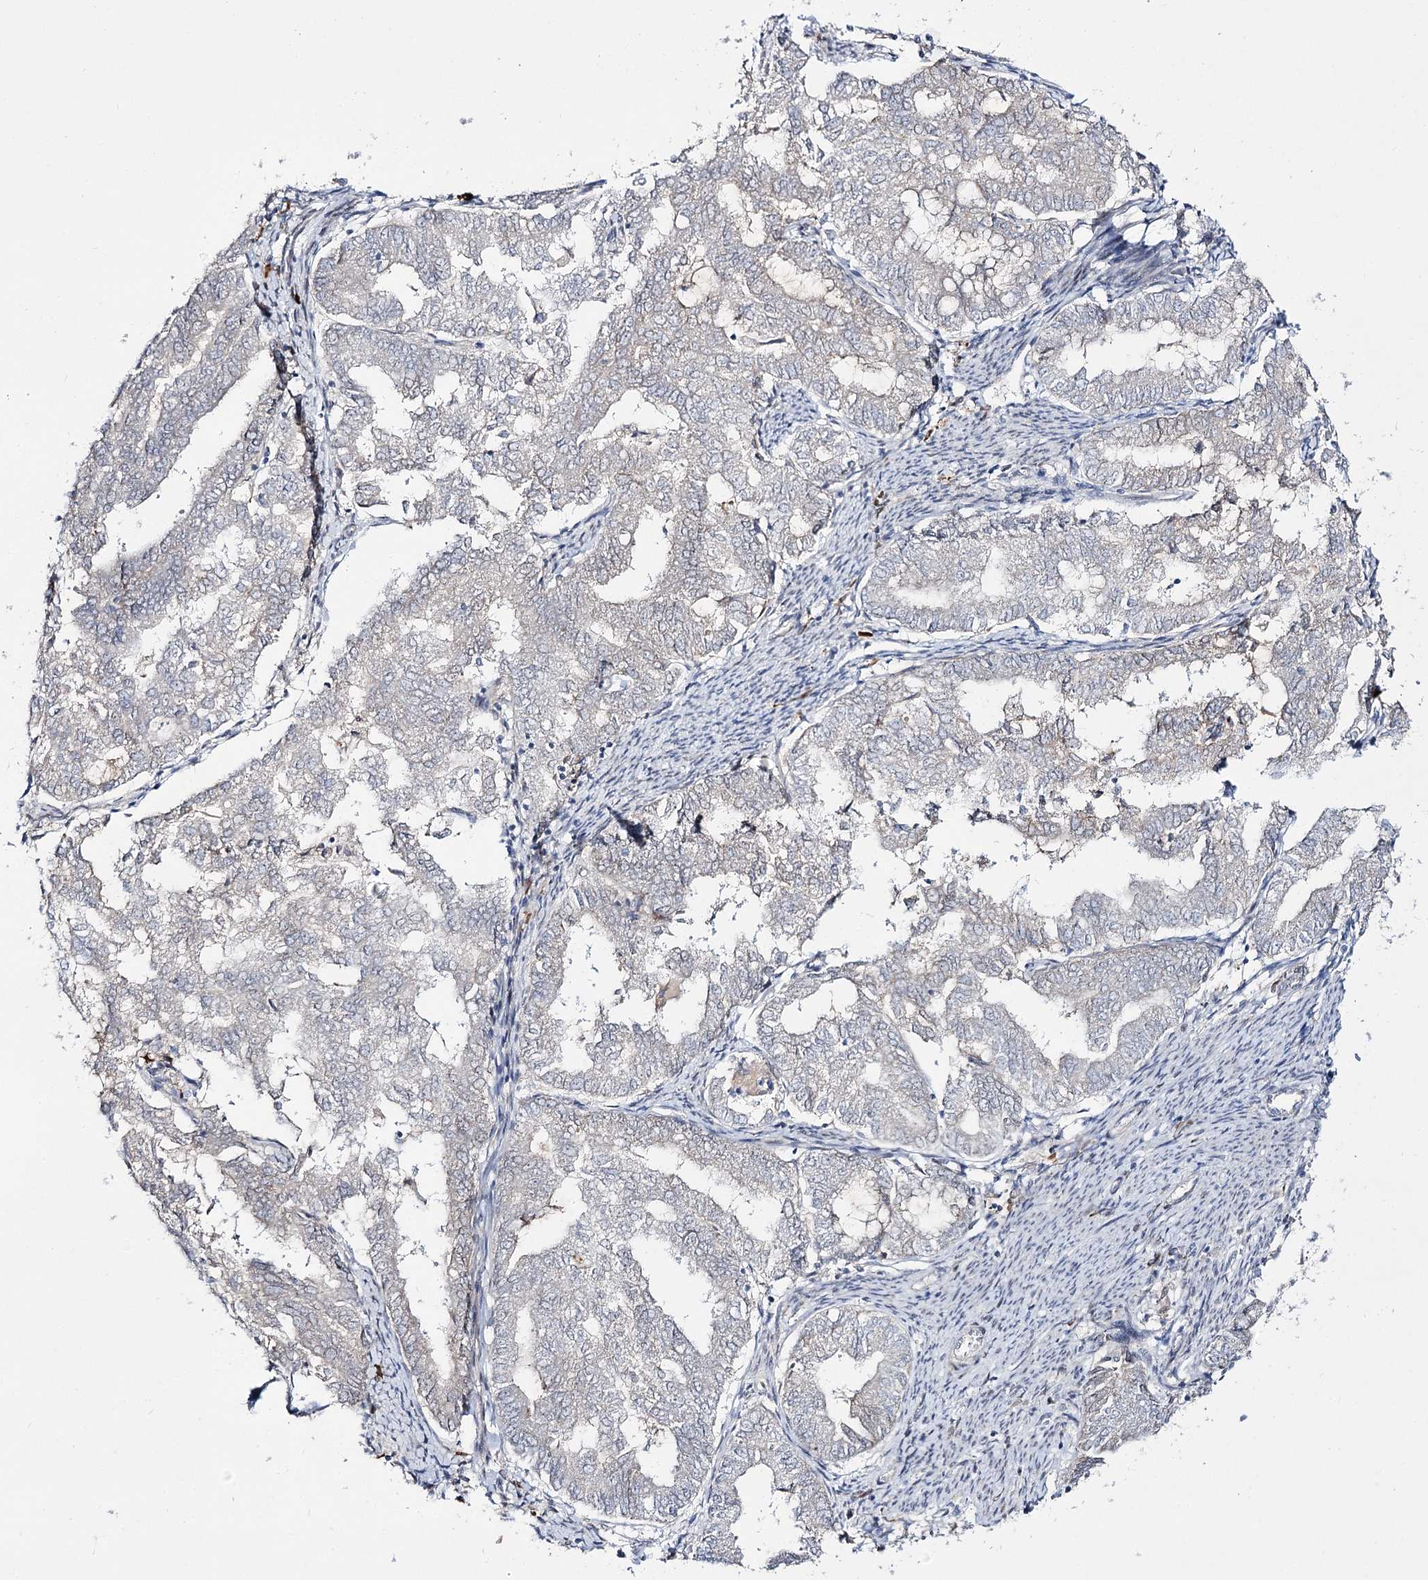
{"staining": {"intensity": "negative", "quantity": "none", "location": "none"}, "tissue": "endometrial cancer", "cell_type": "Tumor cells", "image_type": "cancer", "snomed": [{"axis": "morphology", "description": "Adenocarcinoma, NOS"}, {"axis": "topography", "description": "Endometrium"}], "caption": "This is an IHC image of human endometrial cancer (adenocarcinoma). There is no positivity in tumor cells.", "gene": "C11orf80", "patient": {"sex": "female", "age": 79}}